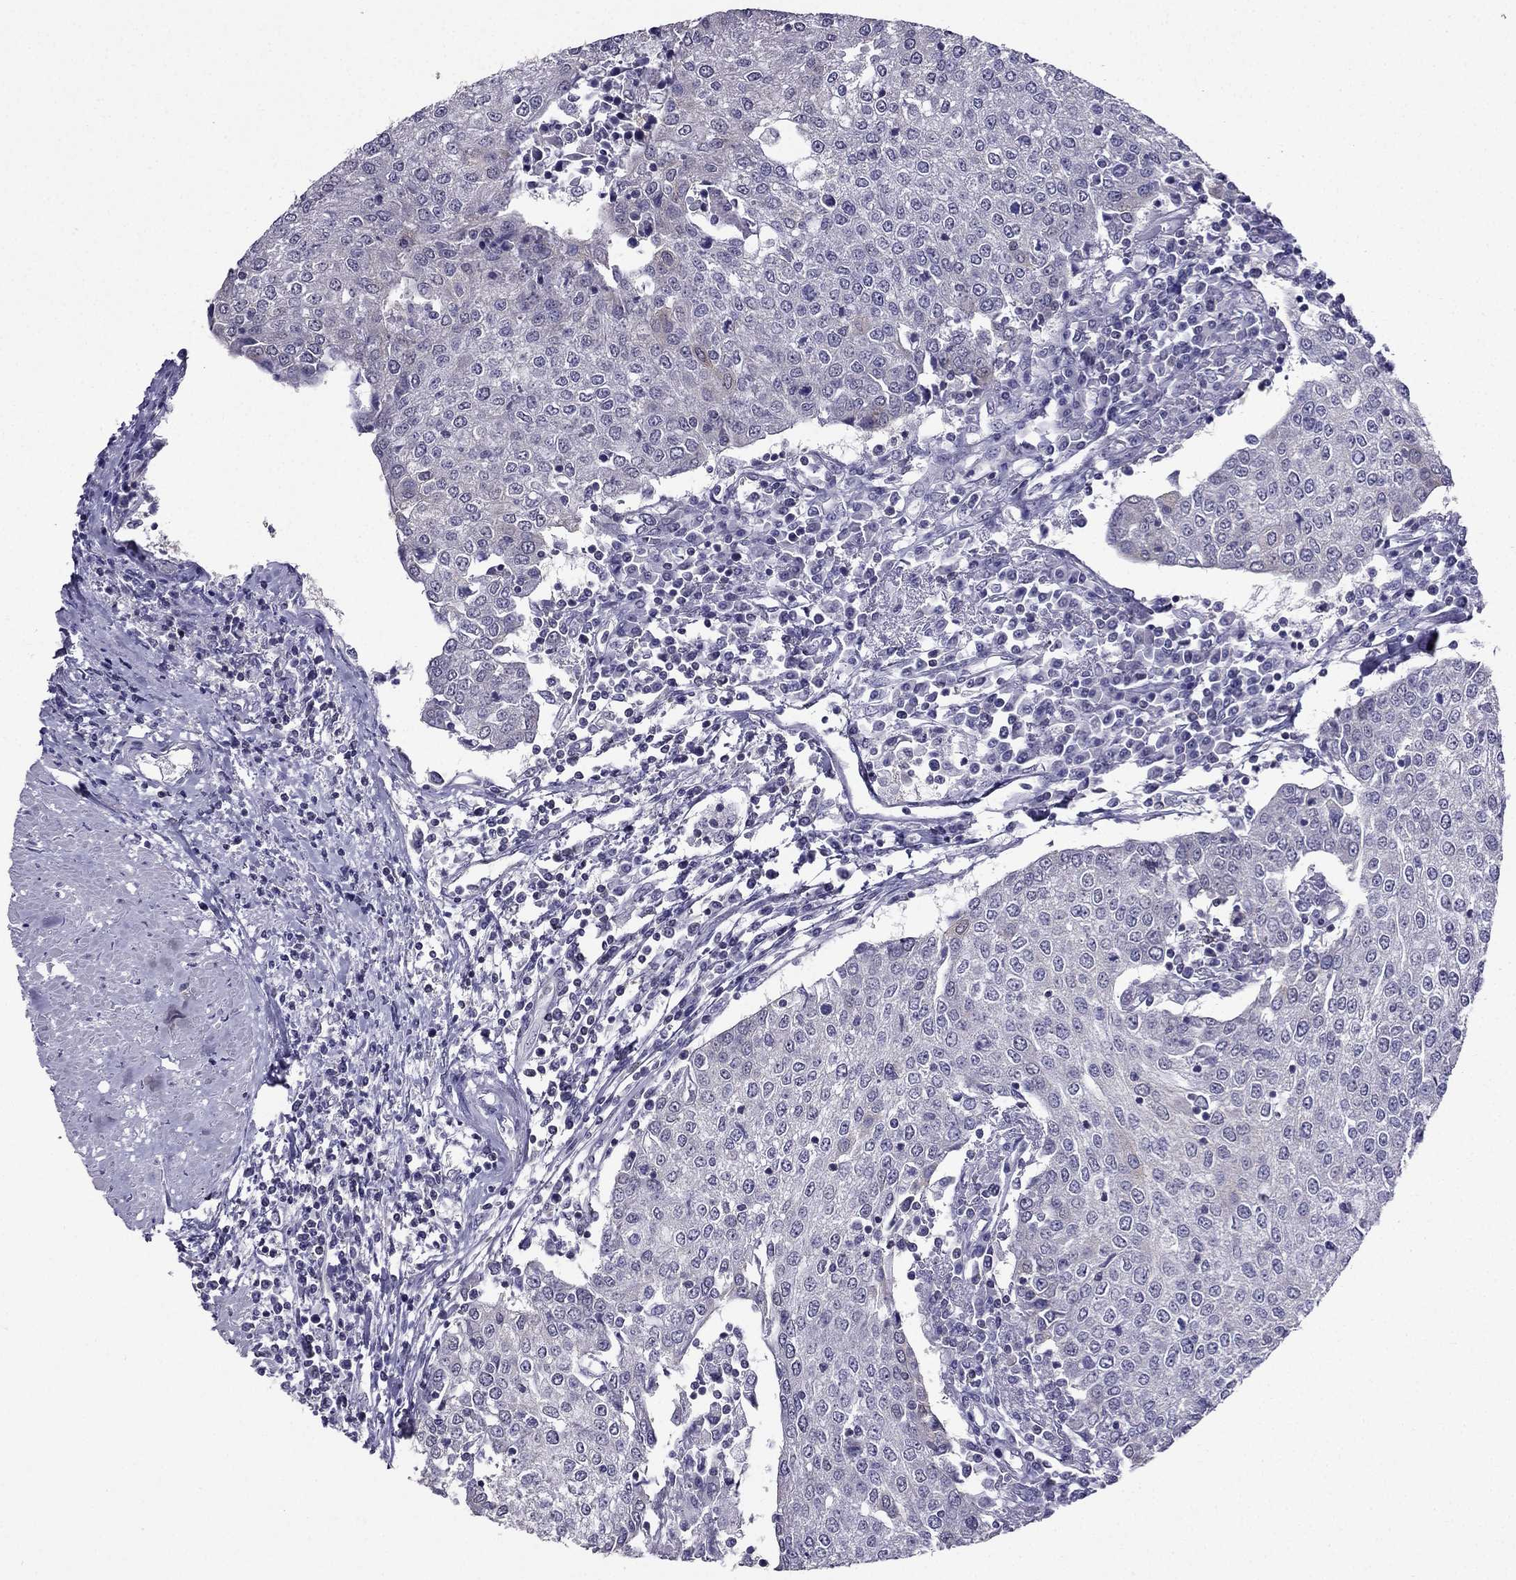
{"staining": {"intensity": "negative", "quantity": "none", "location": "none"}, "tissue": "urothelial cancer", "cell_type": "Tumor cells", "image_type": "cancer", "snomed": [{"axis": "morphology", "description": "Urothelial carcinoma, High grade"}, {"axis": "topography", "description": "Urinary bladder"}], "caption": "Immunohistochemistry histopathology image of human urothelial carcinoma (high-grade) stained for a protein (brown), which exhibits no positivity in tumor cells.", "gene": "AAK1", "patient": {"sex": "female", "age": 85}}